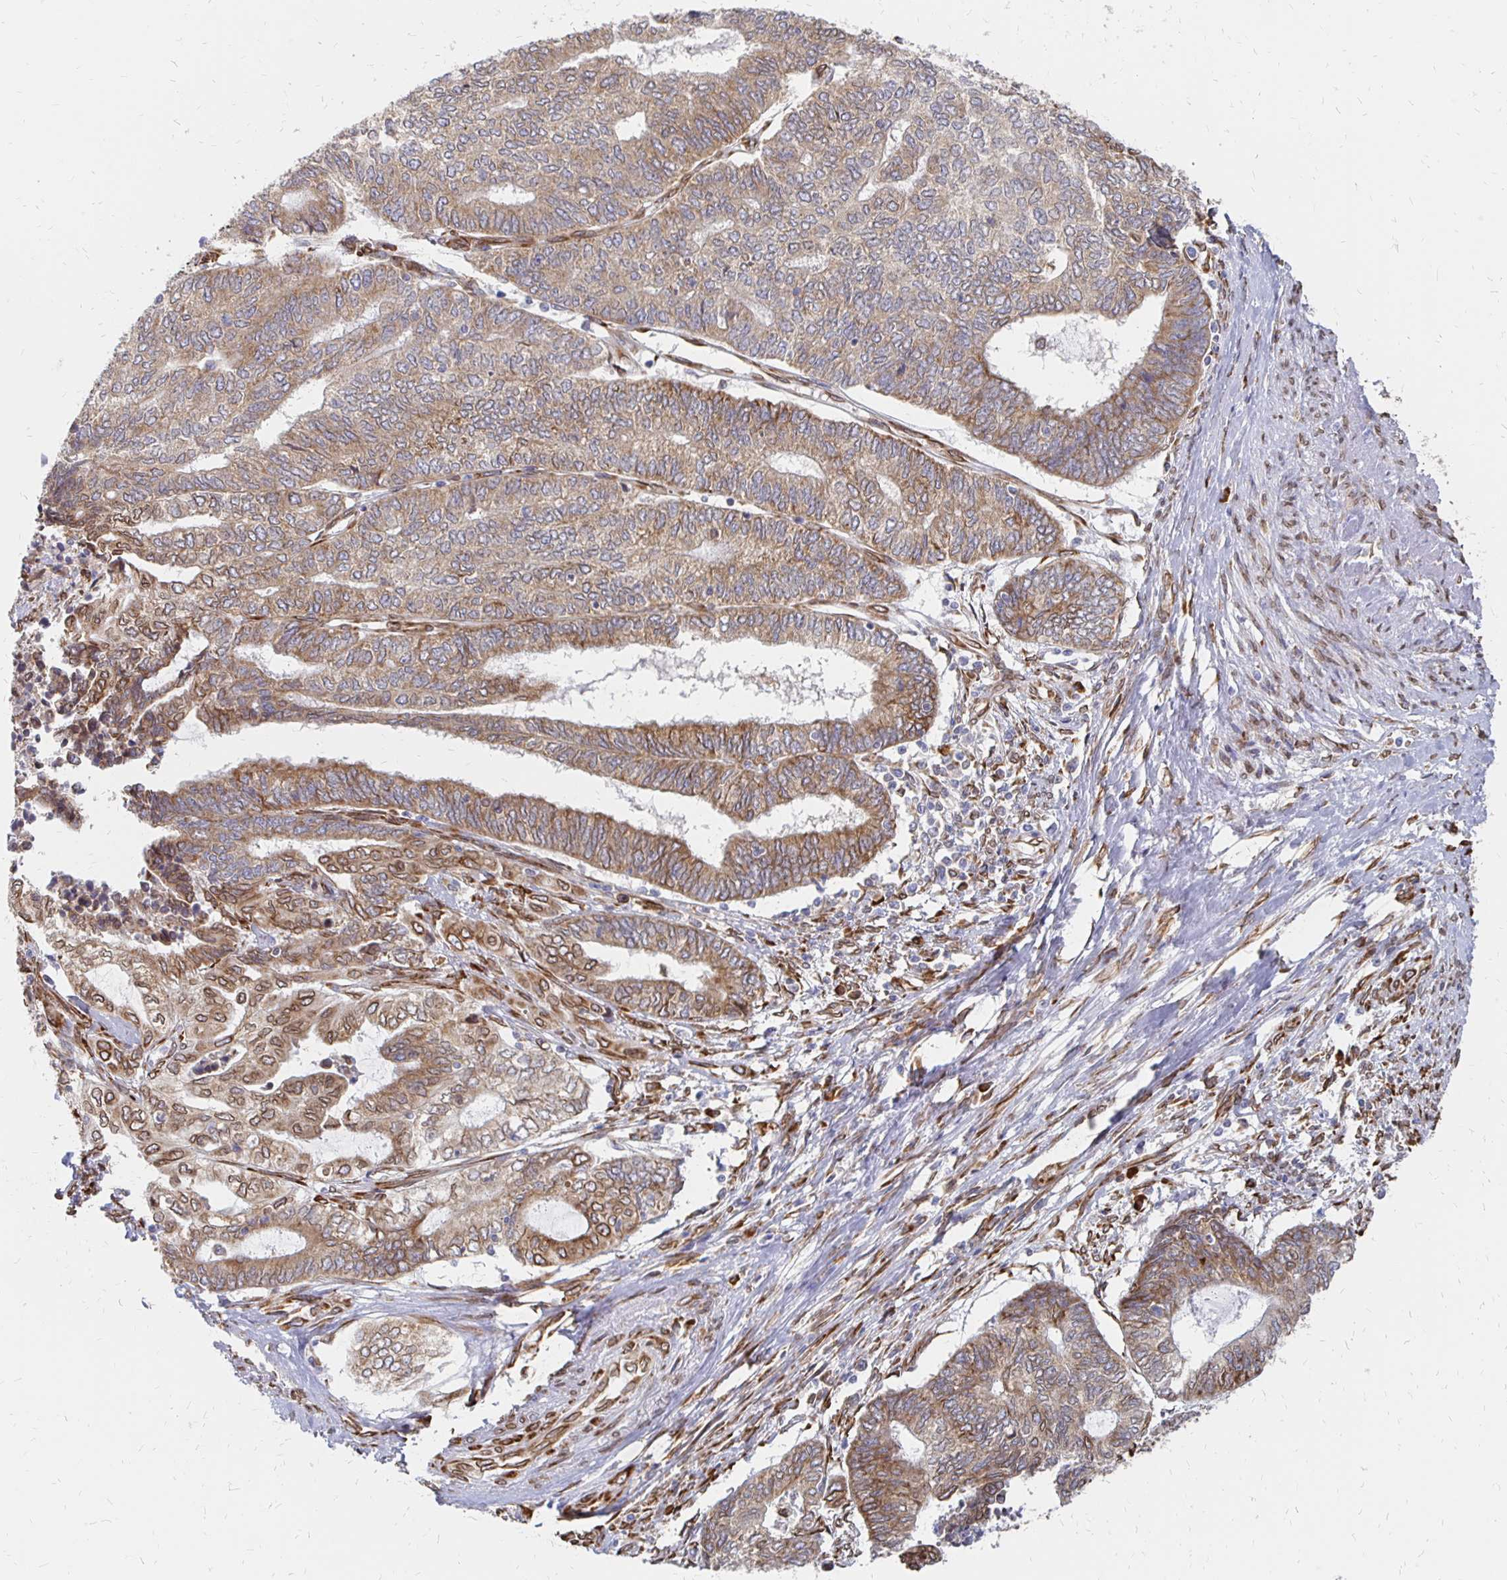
{"staining": {"intensity": "moderate", "quantity": ">75%", "location": "cytoplasmic/membranous,nuclear"}, "tissue": "endometrial cancer", "cell_type": "Tumor cells", "image_type": "cancer", "snomed": [{"axis": "morphology", "description": "Adenocarcinoma, NOS"}, {"axis": "topography", "description": "Uterus"}, {"axis": "topography", "description": "Endometrium"}], "caption": "Endometrial adenocarcinoma stained with a brown dye exhibits moderate cytoplasmic/membranous and nuclear positive expression in about >75% of tumor cells.", "gene": "PELI3", "patient": {"sex": "female", "age": 70}}